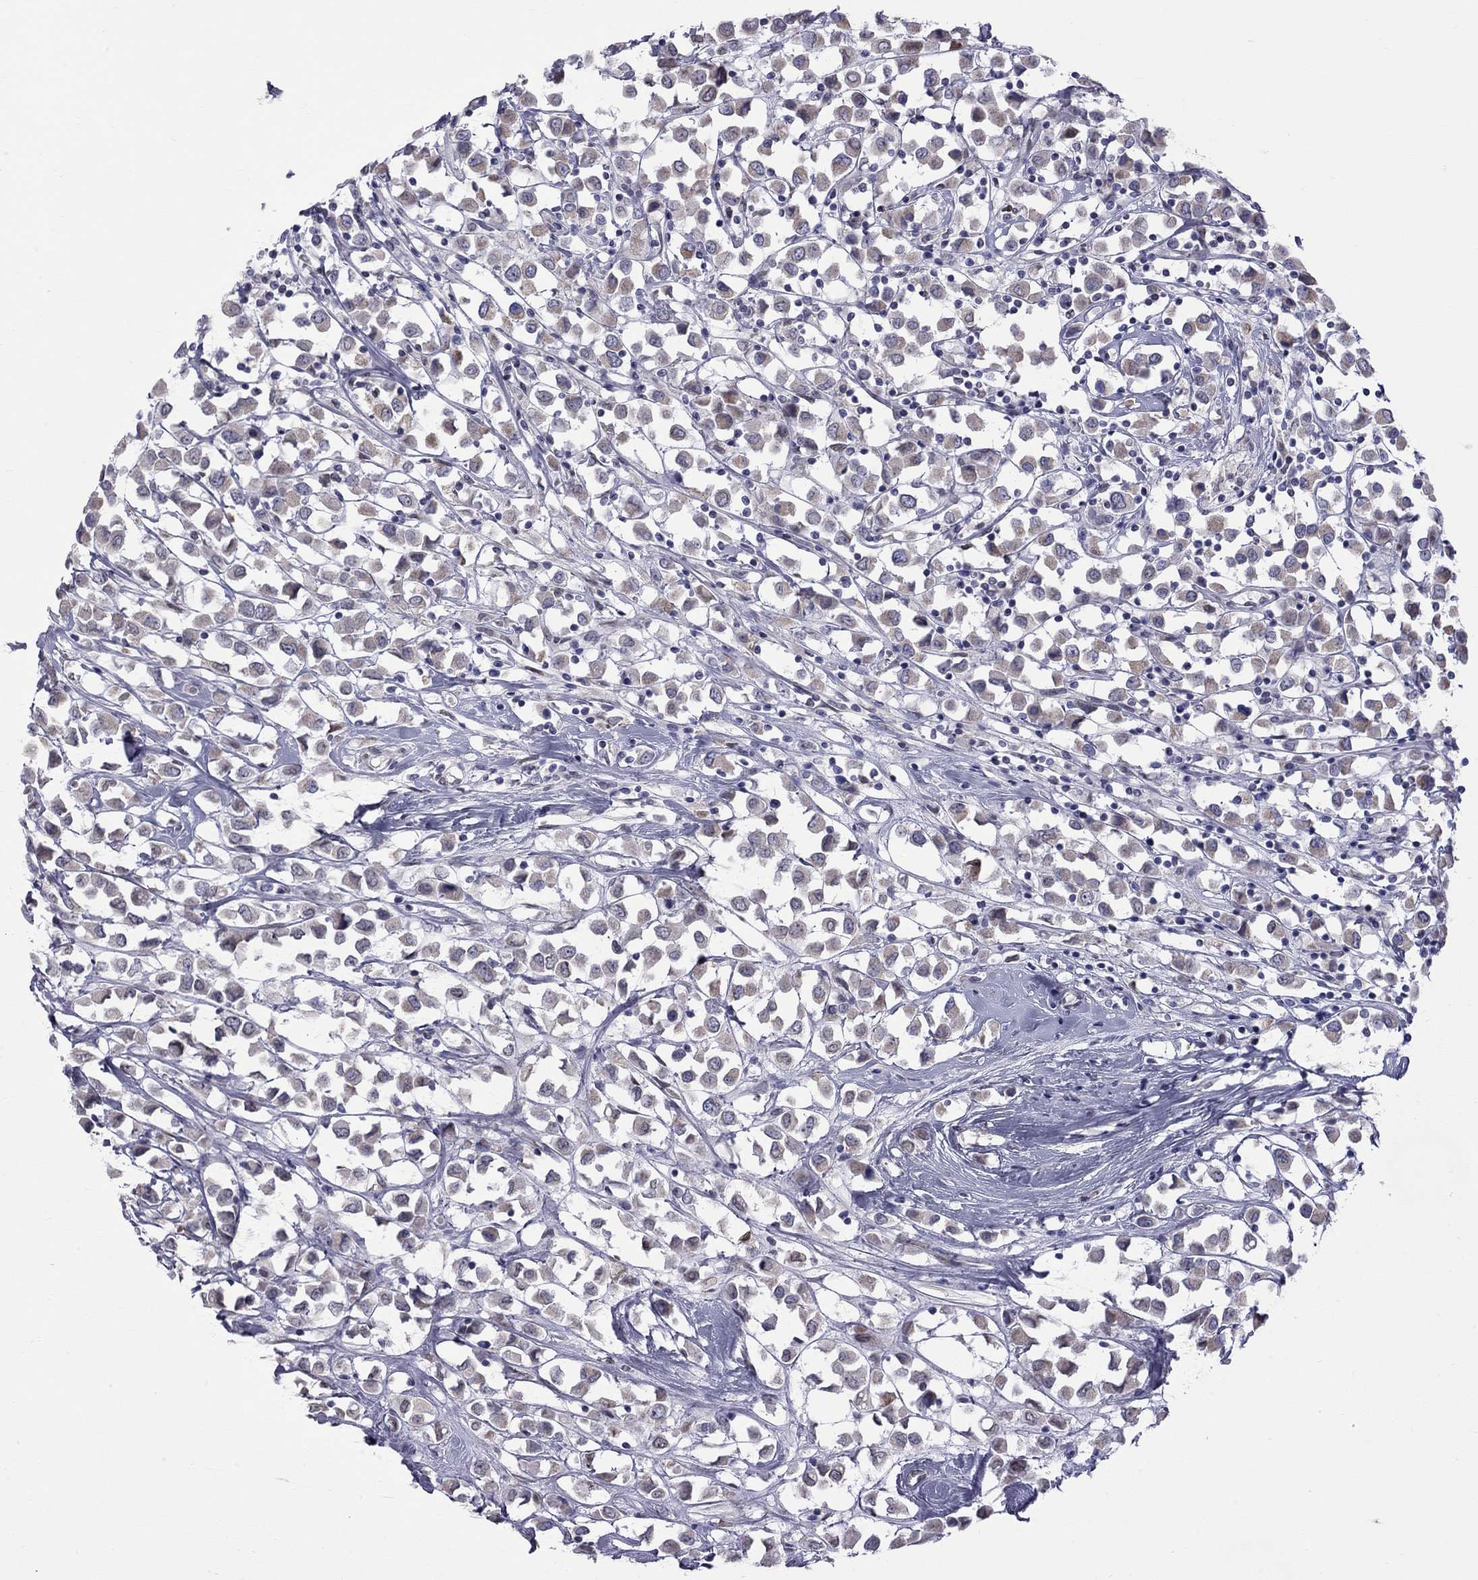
{"staining": {"intensity": "weak", "quantity": "<25%", "location": "cytoplasmic/membranous"}, "tissue": "breast cancer", "cell_type": "Tumor cells", "image_type": "cancer", "snomed": [{"axis": "morphology", "description": "Duct carcinoma"}, {"axis": "topography", "description": "Breast"}], "caption": "Immunohistochemistry (IHC) of human breast infiltrating ductal carcinoma reveals no staining in tumor cells. (IHC, brightfield microscopy, high magnification).", "gene": "CLTCL1", "patient": {"sex": "female", "age": 61}}